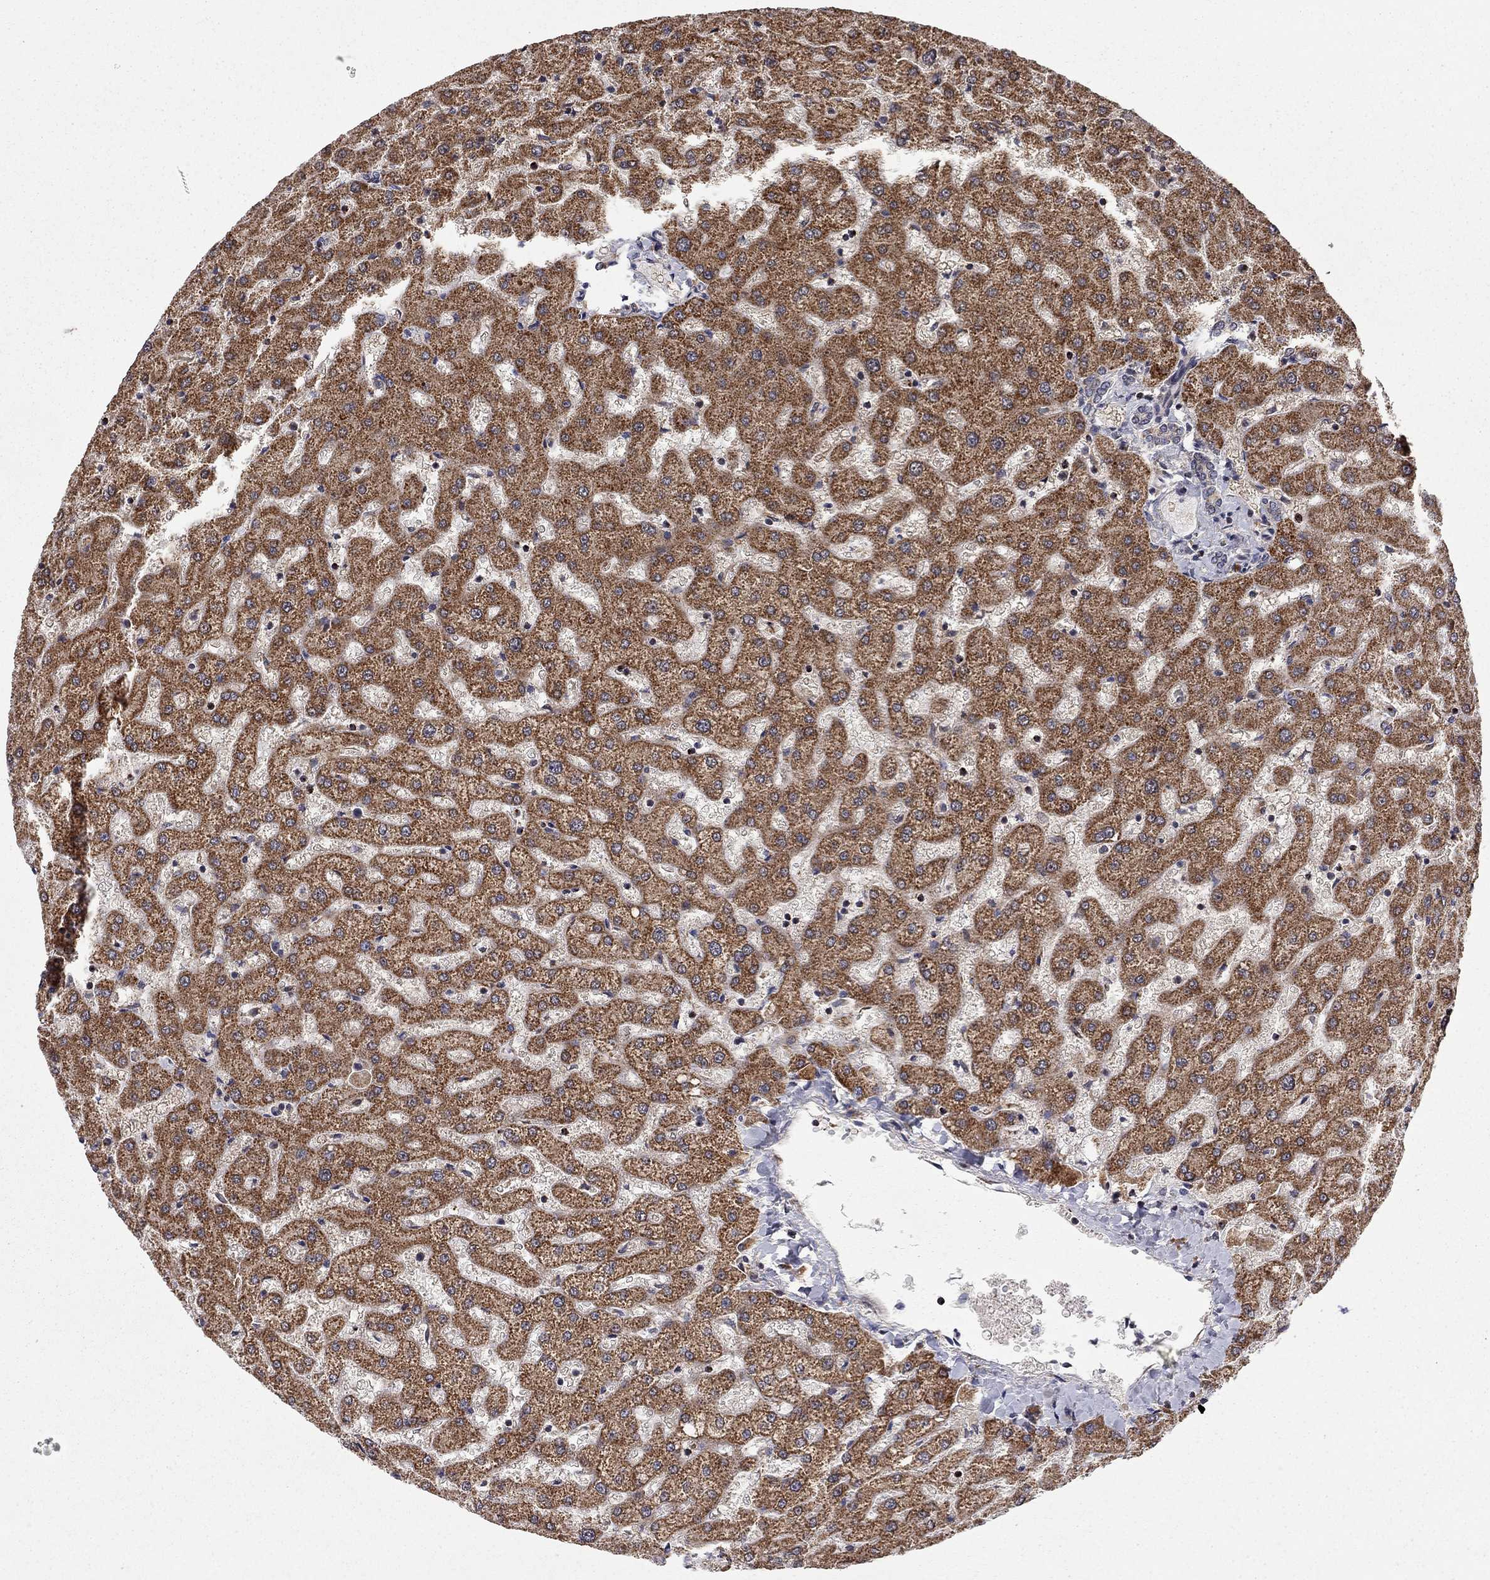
{"staining": {"intensity": "weak", "quantity": "25%-75%", "location": "cytoplasmic/membranous"}, "tissue": "liver", "cell_type": "Cholangiocytes", "image_type": "normal", "snomed": [{"axis": "morphology", "description": "Normal tissue, NOS"}, {"axis": "topography", "description": "Liver"}], "caption": "Immunohistochemistry of benign liver shows low levels of weak cytoplasmic/membranous positivity in about 25%-75% of cholangiocytes. The protein of interest is stained brown, and the nuclei are stained in blue (DAB (3,3'-diaminobenzidine) IHC with brightfield microscopy, high magnification).", "gene": "IDS", "patient": {"sex": "female", "age": 50}}